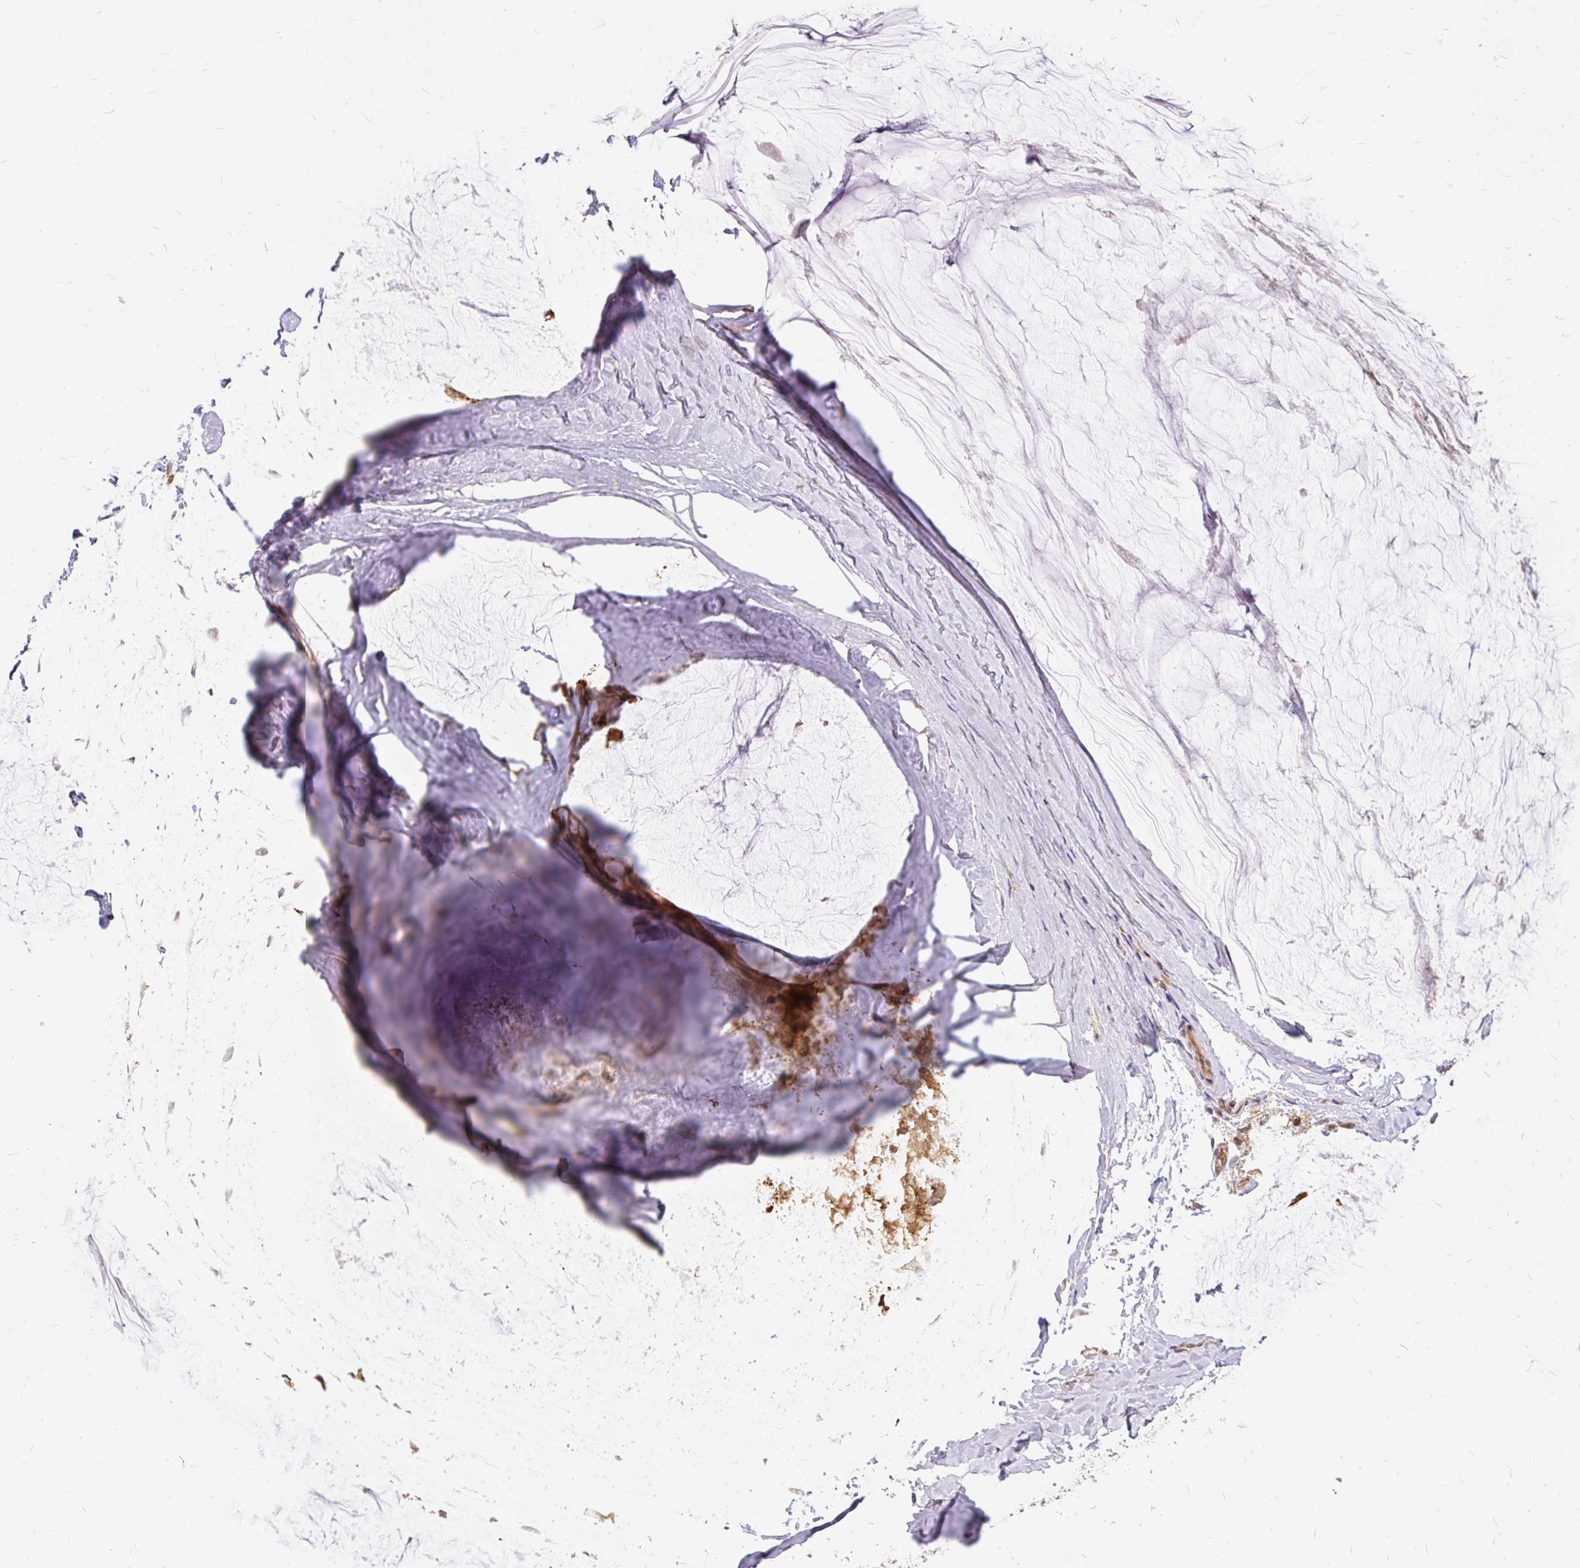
{"staining": {"intensity": "moderate", "quantity": ">75%", "location": "cytoplasmic/membranous,nuclear"}, "tissue": "ovarian cancer", "cell_type": "Tumor cells", "image_type": "cancer", "snomed": [{"axis": "morphology", "description": "Cystadenocarcinoma, mucinous, NOS"}, {"axis": "topography", "description": "Ovary"}], "caption": "Brown immunohistochemical staining in mucinous cystadenocarcinoma (ovarian) demonstrates moderate cytoplasmic/membranous and nuclear expression in about >75% of tumor cells.", "gene": "AP5S1", "patient": {"sex": "female", "age": 39}}